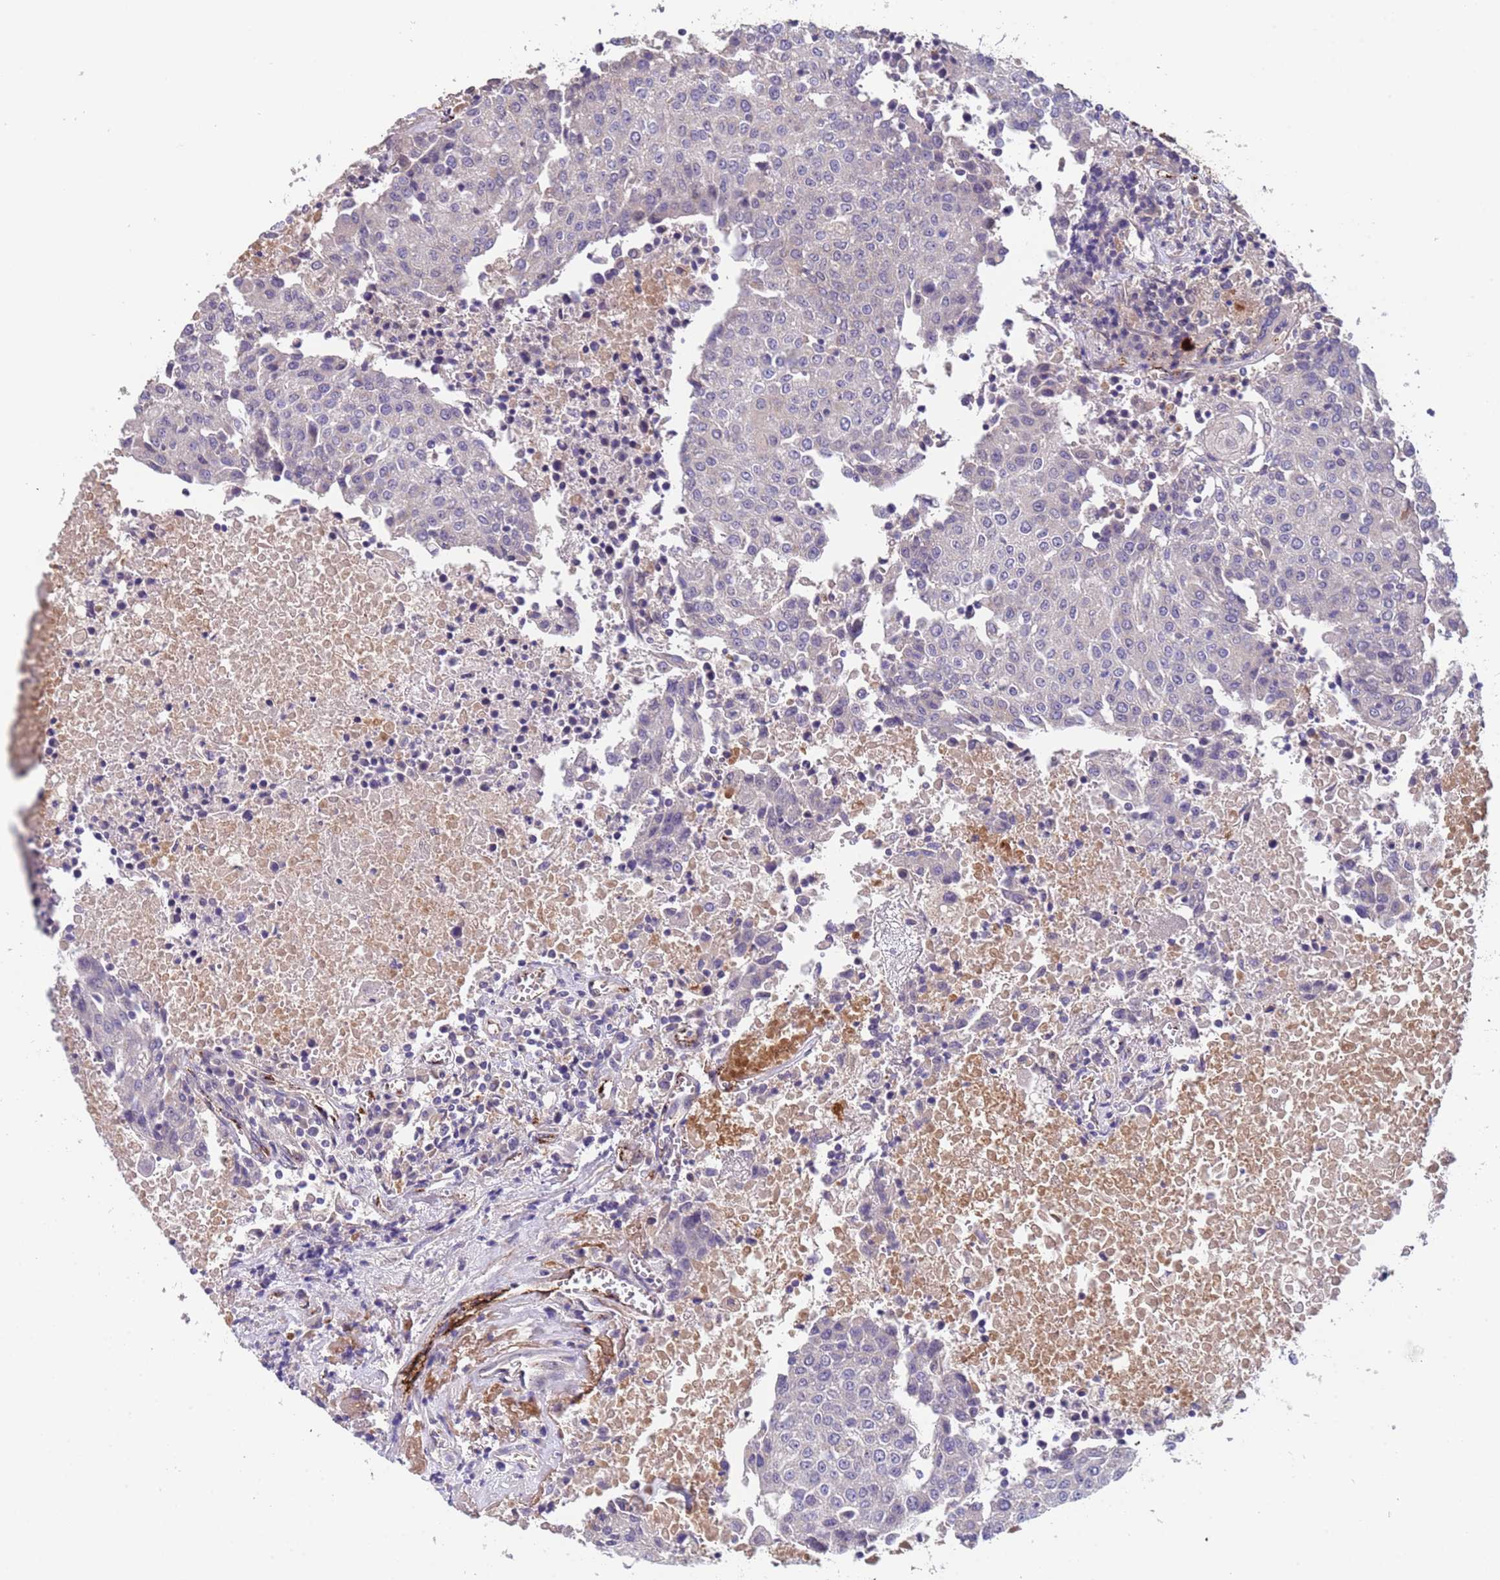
{"staining": {"intensity": "negative", "quantity": "none", "location": "none"}, "tissue": "urothelial cancer", "cell_type": "Tumor cells", "image_type": "cancer", "snomed": [{"axis": "morphology", "description": "Urothelial carcinoma, High grade"}, {"axis": "topography", "description": "Urinary bladder"}], "caption": "IHC micrograph of urothelial cancer stained for a protein (brown), which reveals no staining in tumor cells.", "gene": "ZNF248", "patient": {"sex": "female", "age": 85}}